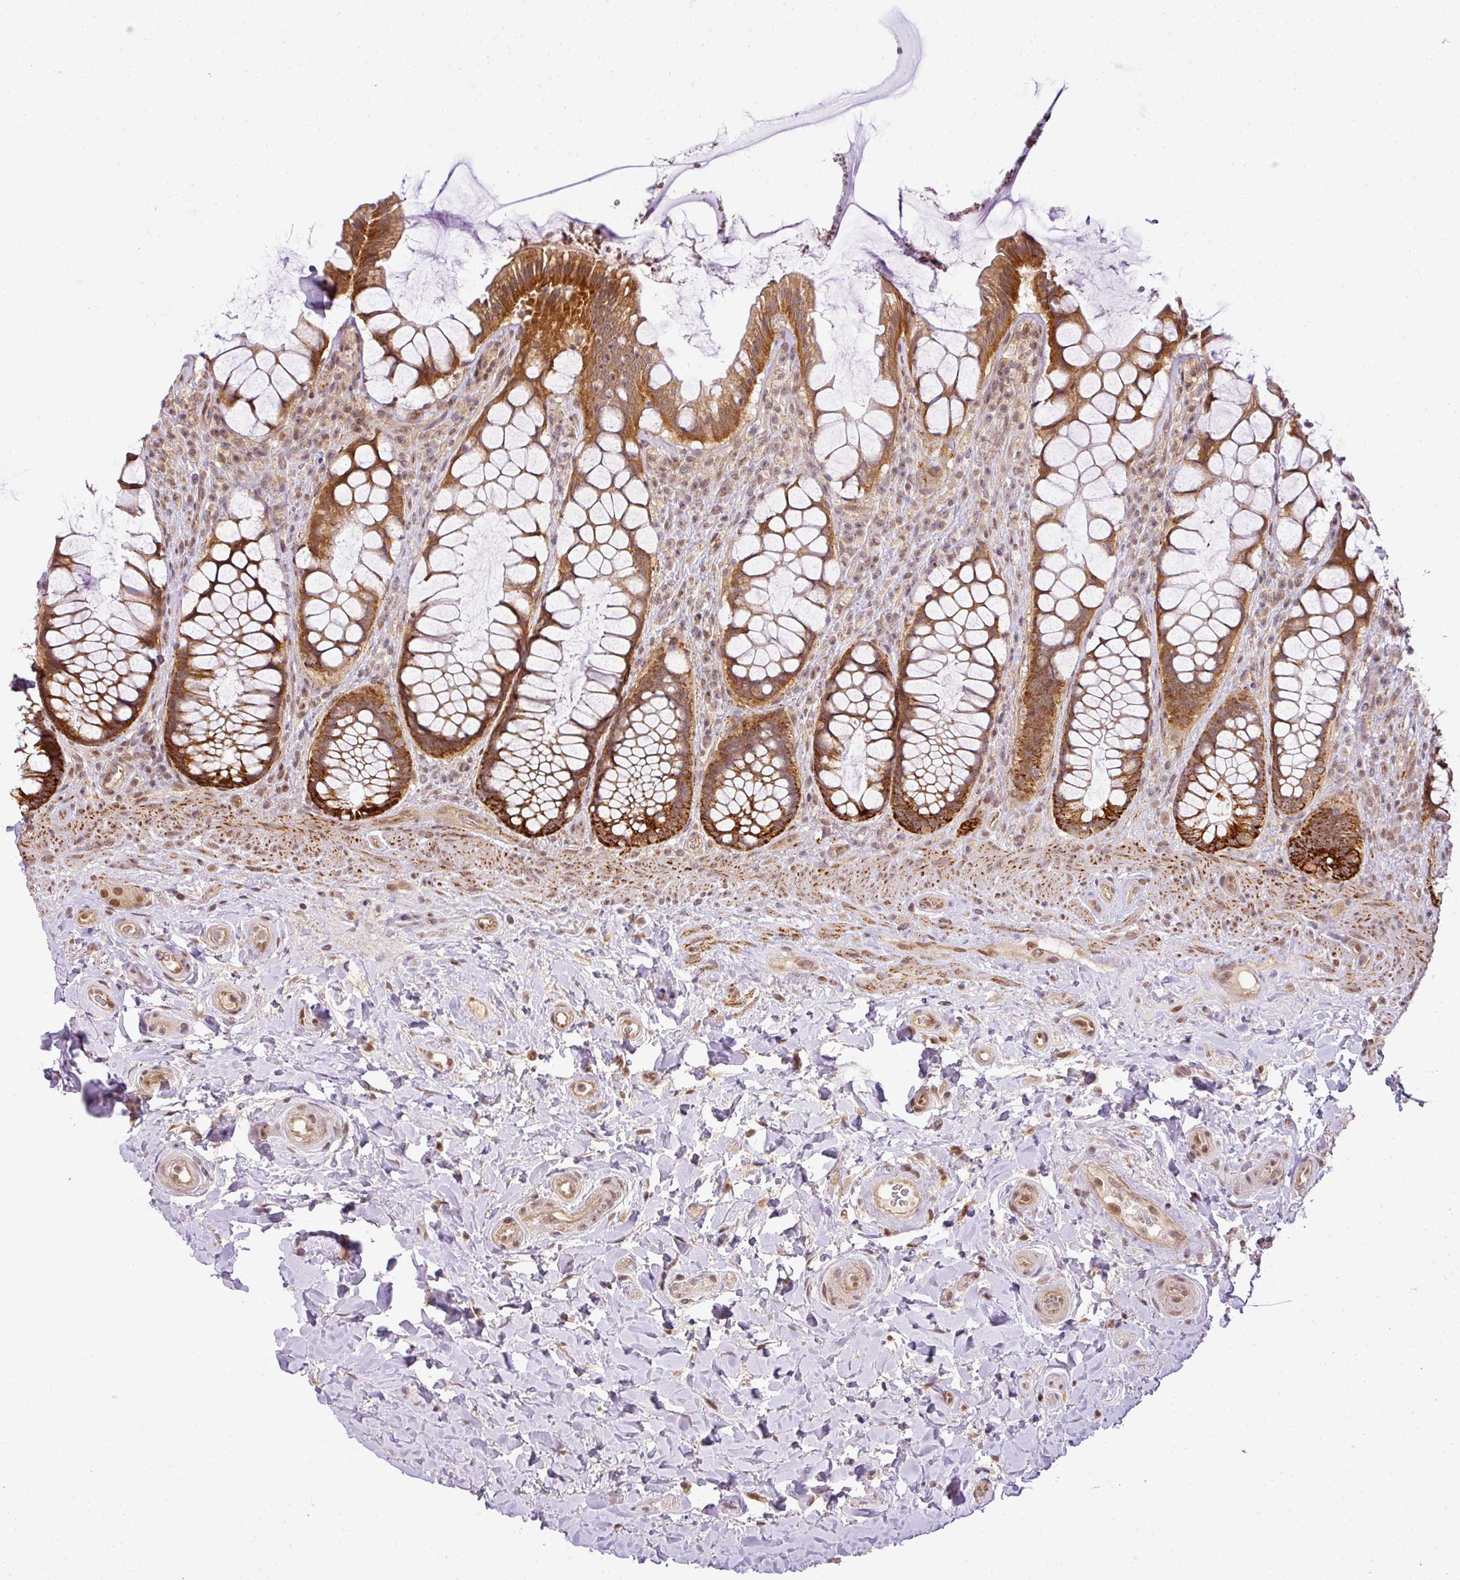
{"staining": {"intensity": "strong", "quantity": ">75%", "location": "cytoplasmic/membranous"}, "tissue": "rectum", "cell_type": "Glandular cells", "image_type": "normal", "snomed": [{"axis": "morphology", "description": "Normal tissue, NOS"}, {"axis": "topography", "description": "Rectum"}], "caption": "Glandular cells reveal high levels of strong cytoplasmic/membranous positivity in approximately >75% of cells in normal human rectum. (DAB (3,3'-diaminobenzidine) = brown stain, brightfield microscopy at high magnification).", "gene": "C1orf226", "patient": {"sex": "female", "age": 58}}